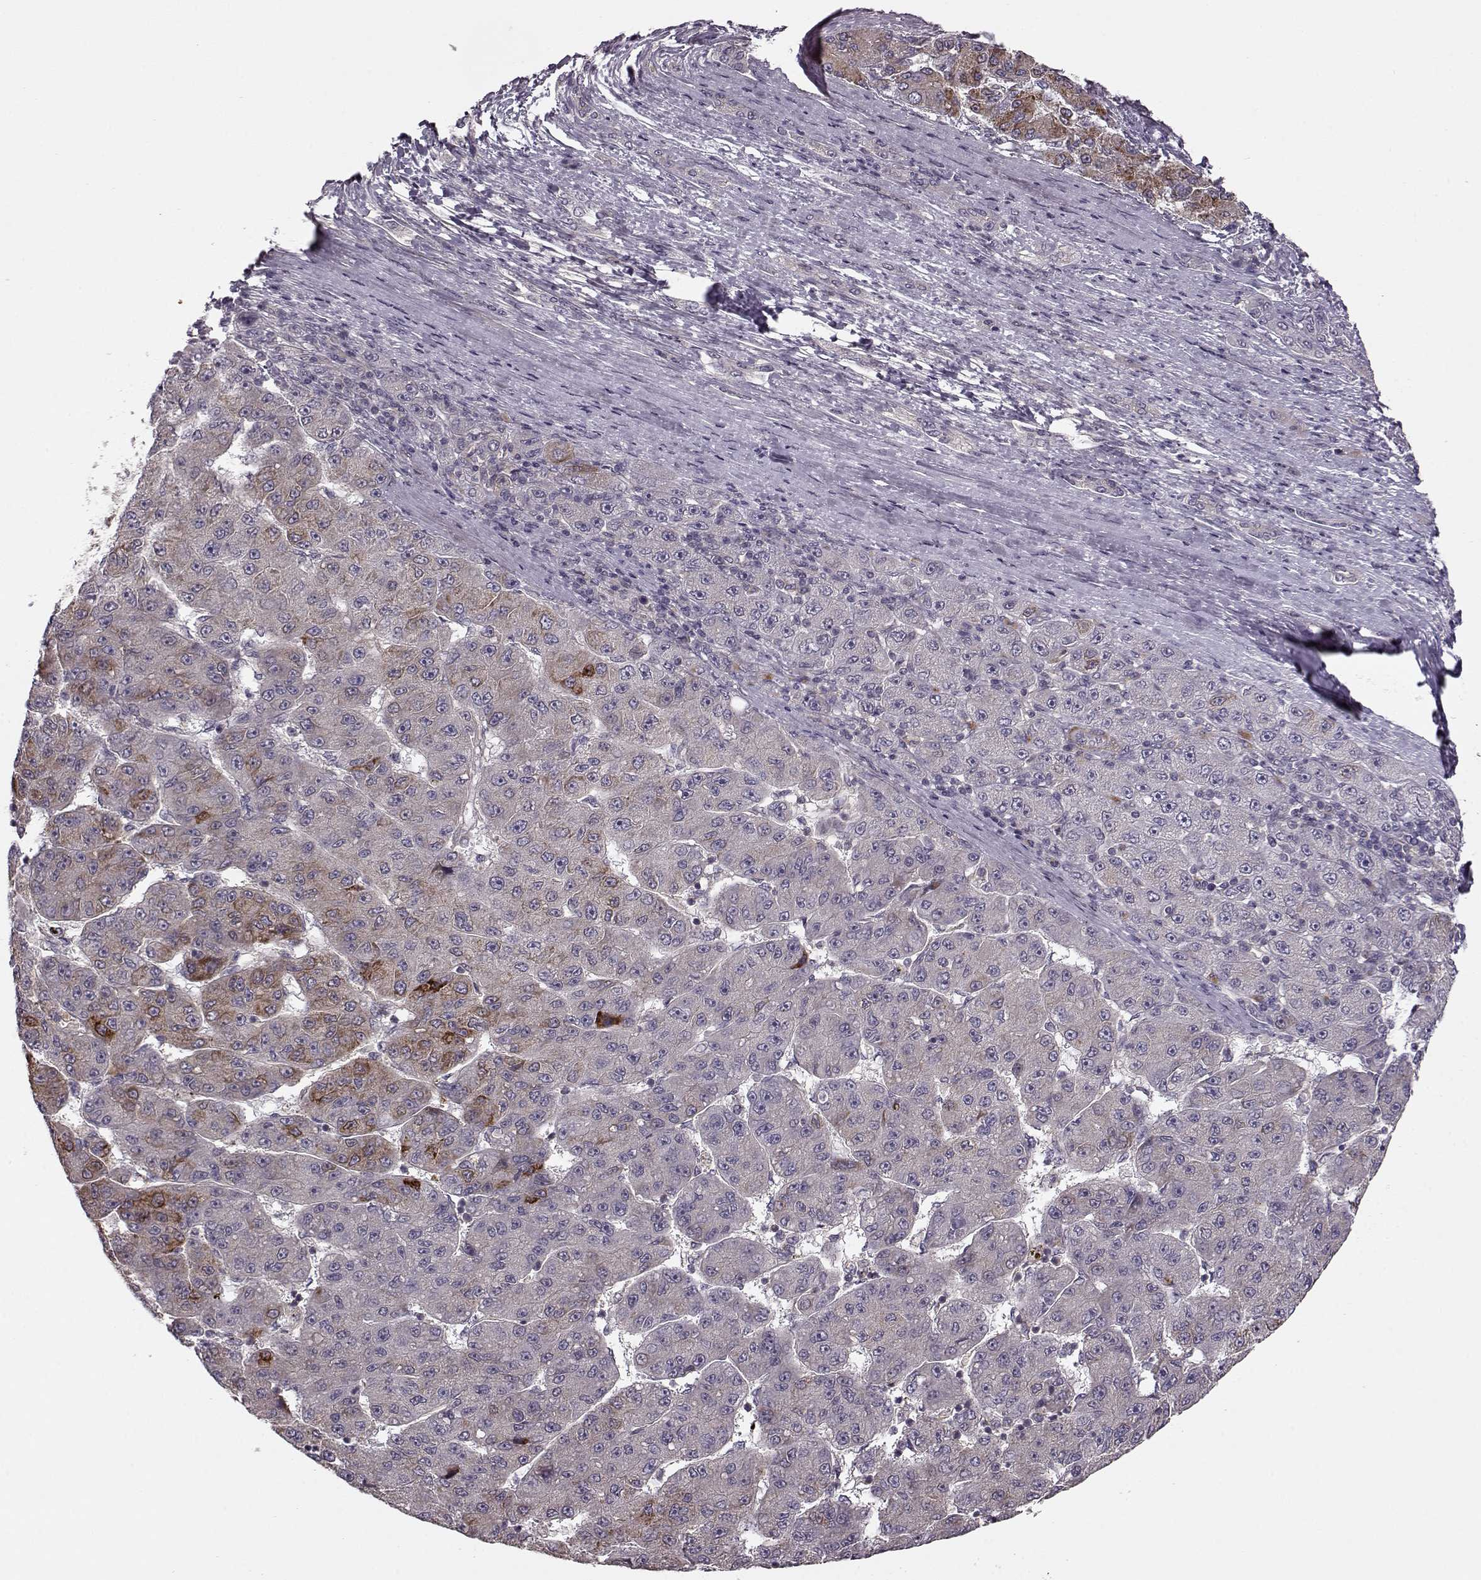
{"staining": {"intensity": "moderate", "quantity": "<25%", "location": "cytoplasmic/membranous"}, "tissue": "liver cancer", "cell_type": "Tumor cells", "image_type": "cancer", "snomed": [{"axis": "morphology", "description": "Carcinoma, Hepatocellular, NOS"}, {"axis": "topography", "description": "Liver"}], "caption": "An image showing moderate cytoplasmic/membranous positivity in approximately <25% of tumor cells in liver cancer (hepatocellular carcinoma), as visualized by brown immunohistochemical staining.", "gene": "SLAIN2", "patient": {"sex": "male", "age": 67}}